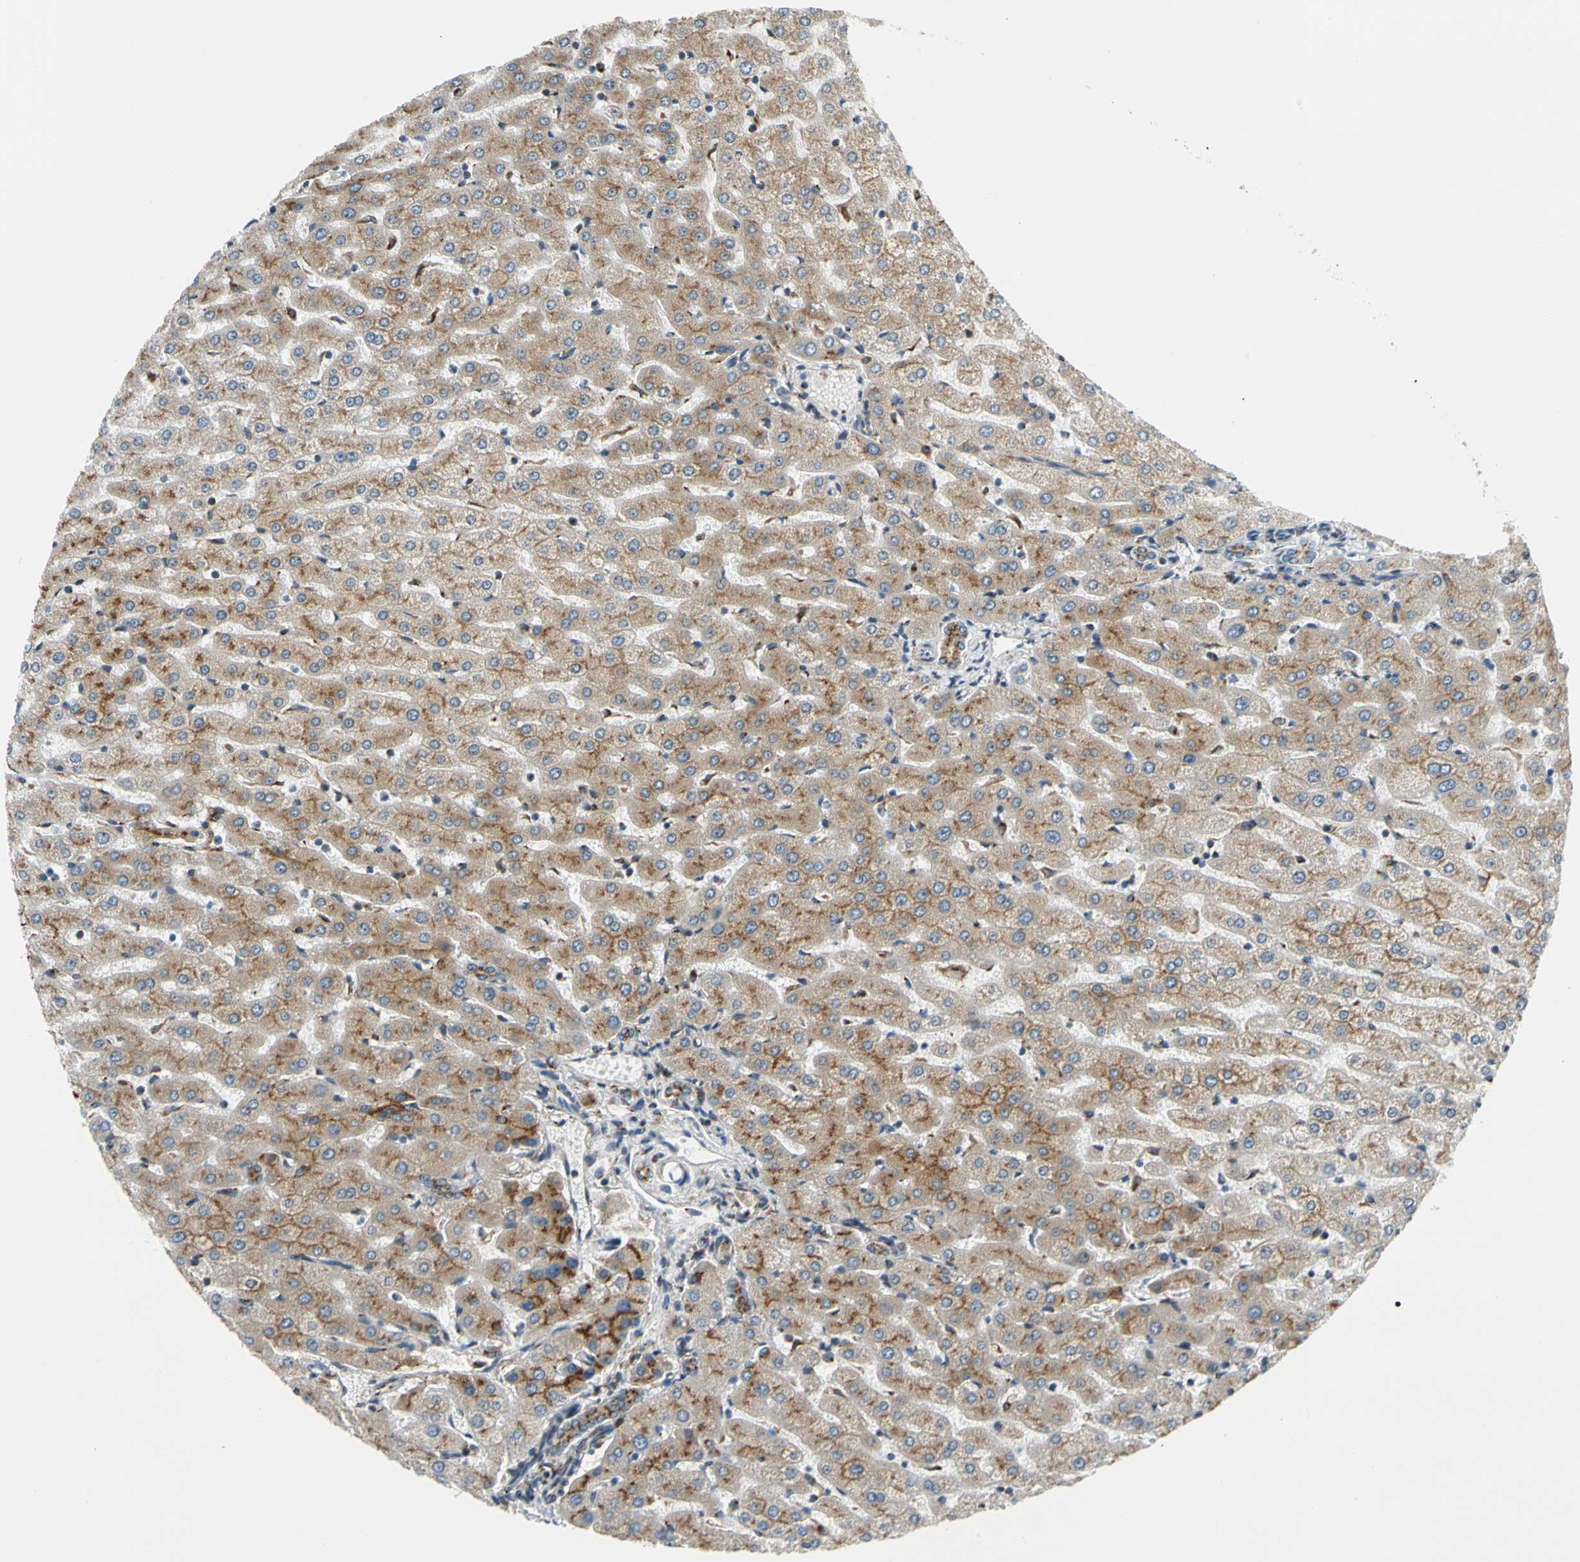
{"staining": {"intensity": "moderate", "quantity": ">75%", "location": "cytoplasmic/membranous"}, "tissue": "liver", "cell_type": "Cholangiocytes", "image_type": "normal", "snomed": [{"axis": "morphology", "description": "Normal tissue, NOS"}, {"axis": "morphology", "description": "Fibrosis, NOS"}, {"axis": "topography", "description": "Liver"}], "caption": "Immunohistochemical staining of unremarkable liver displays >75% levels of moderate cytoplasmic/membranous protein staining in approximately >75% of cholangiocytes. The staining was performed using DAB (3,3'-diaminobenzidine) to visualize the protein expression in brown, while the nuclei were stained in blue with hematoxylin (Magnification: 20x).", "gene": "NUCB1", "patient": {"sex": "female", "age": 29}}